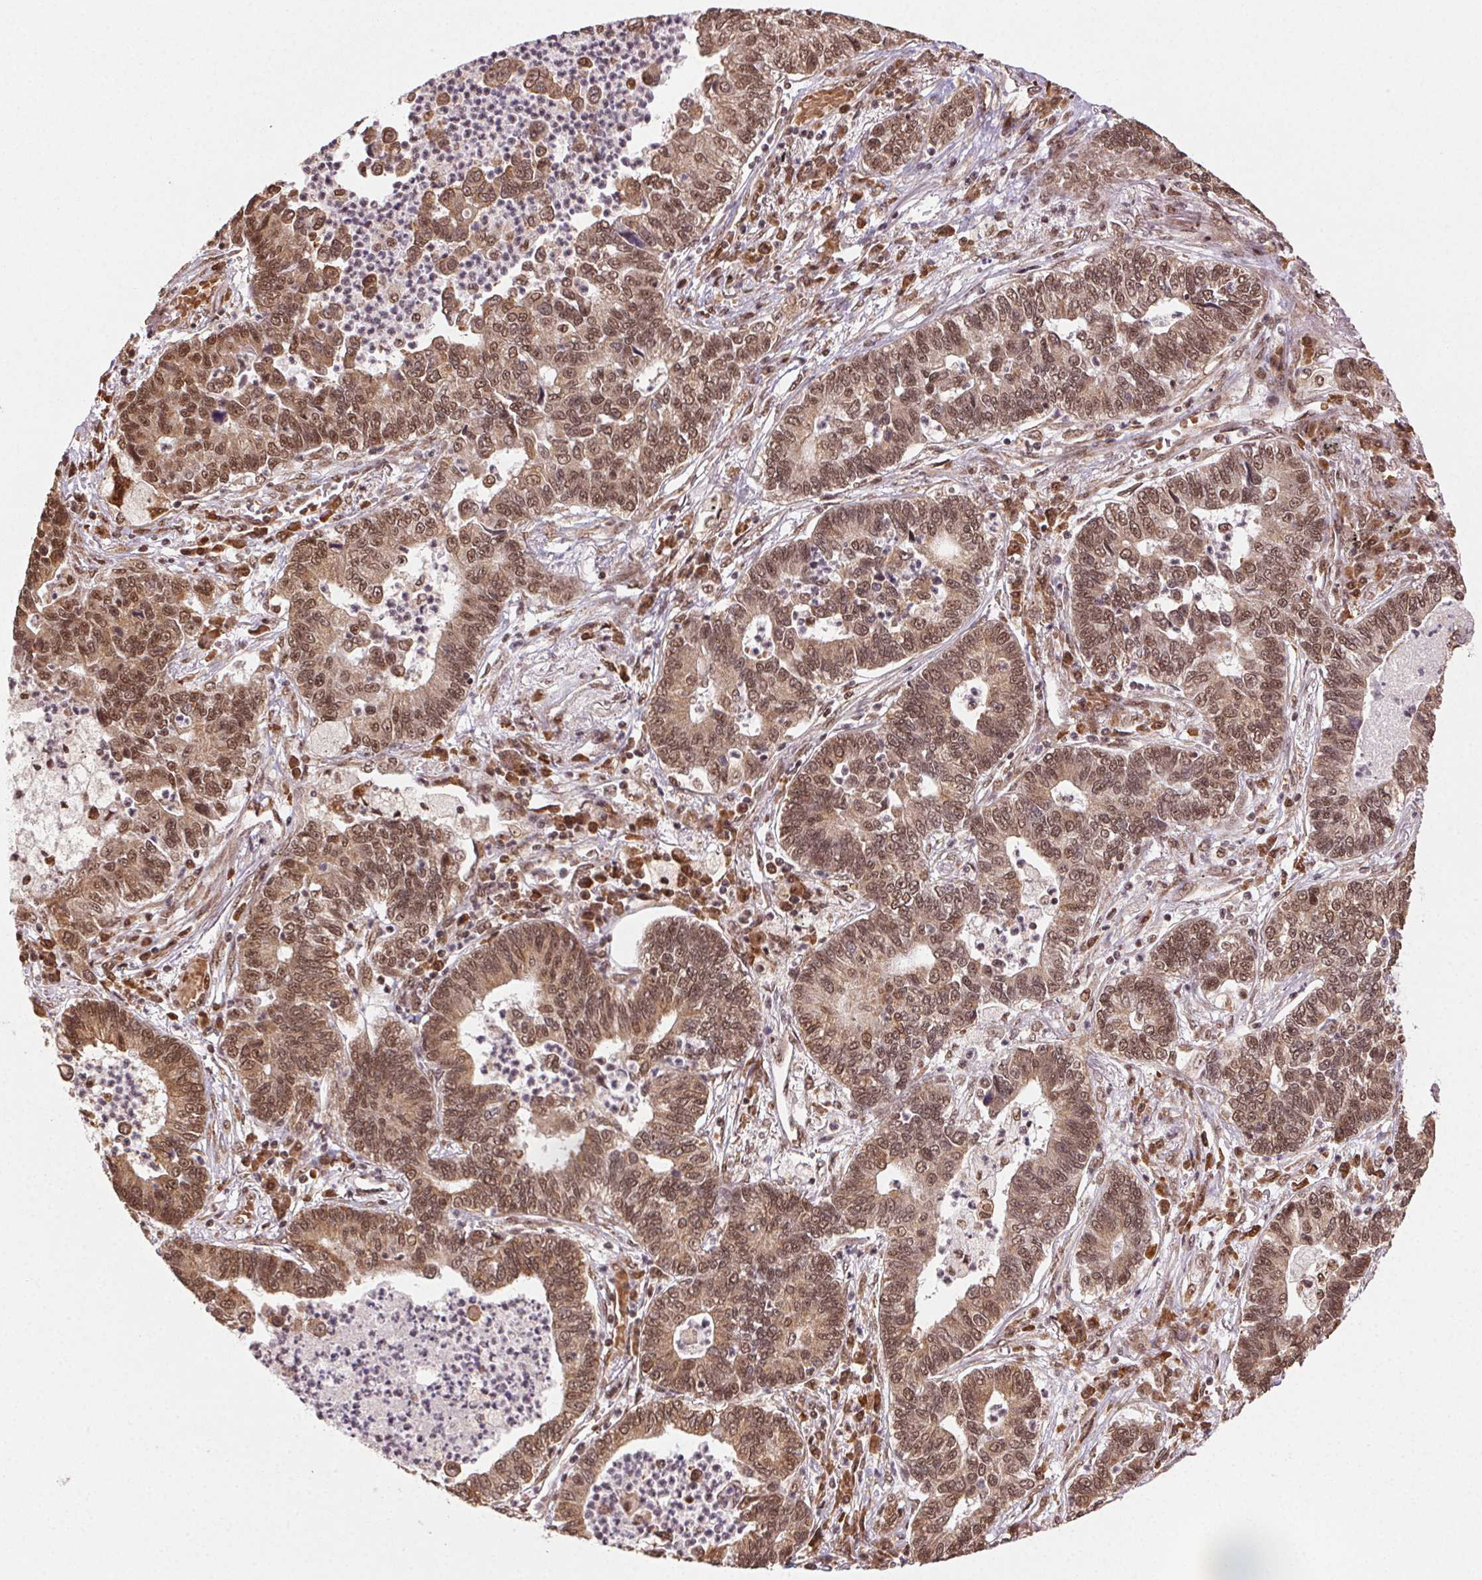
{"staining": {"intensity": "moderate", "quantity": ">75%", "location": "cytoplasmic/membranous,nuclear"}, "tissue": "lung cancer", "cell_type": "Tumor cells", "image_type": "cancer", "snomed": [{"axis": "morphology", "description": "Adenocarcinoma, NOS"}, {"axis": "topography", "description": "Lung"}], "caption": "Immunohistochemical staining of adenocarcinoma (lung) exhibits medium levels of moderate cytoplasmic/membranous and nuclear expression in about >75% of tumor cells.", "gene": "TREML4", "patient": {"sex": "female", "age": 57}}